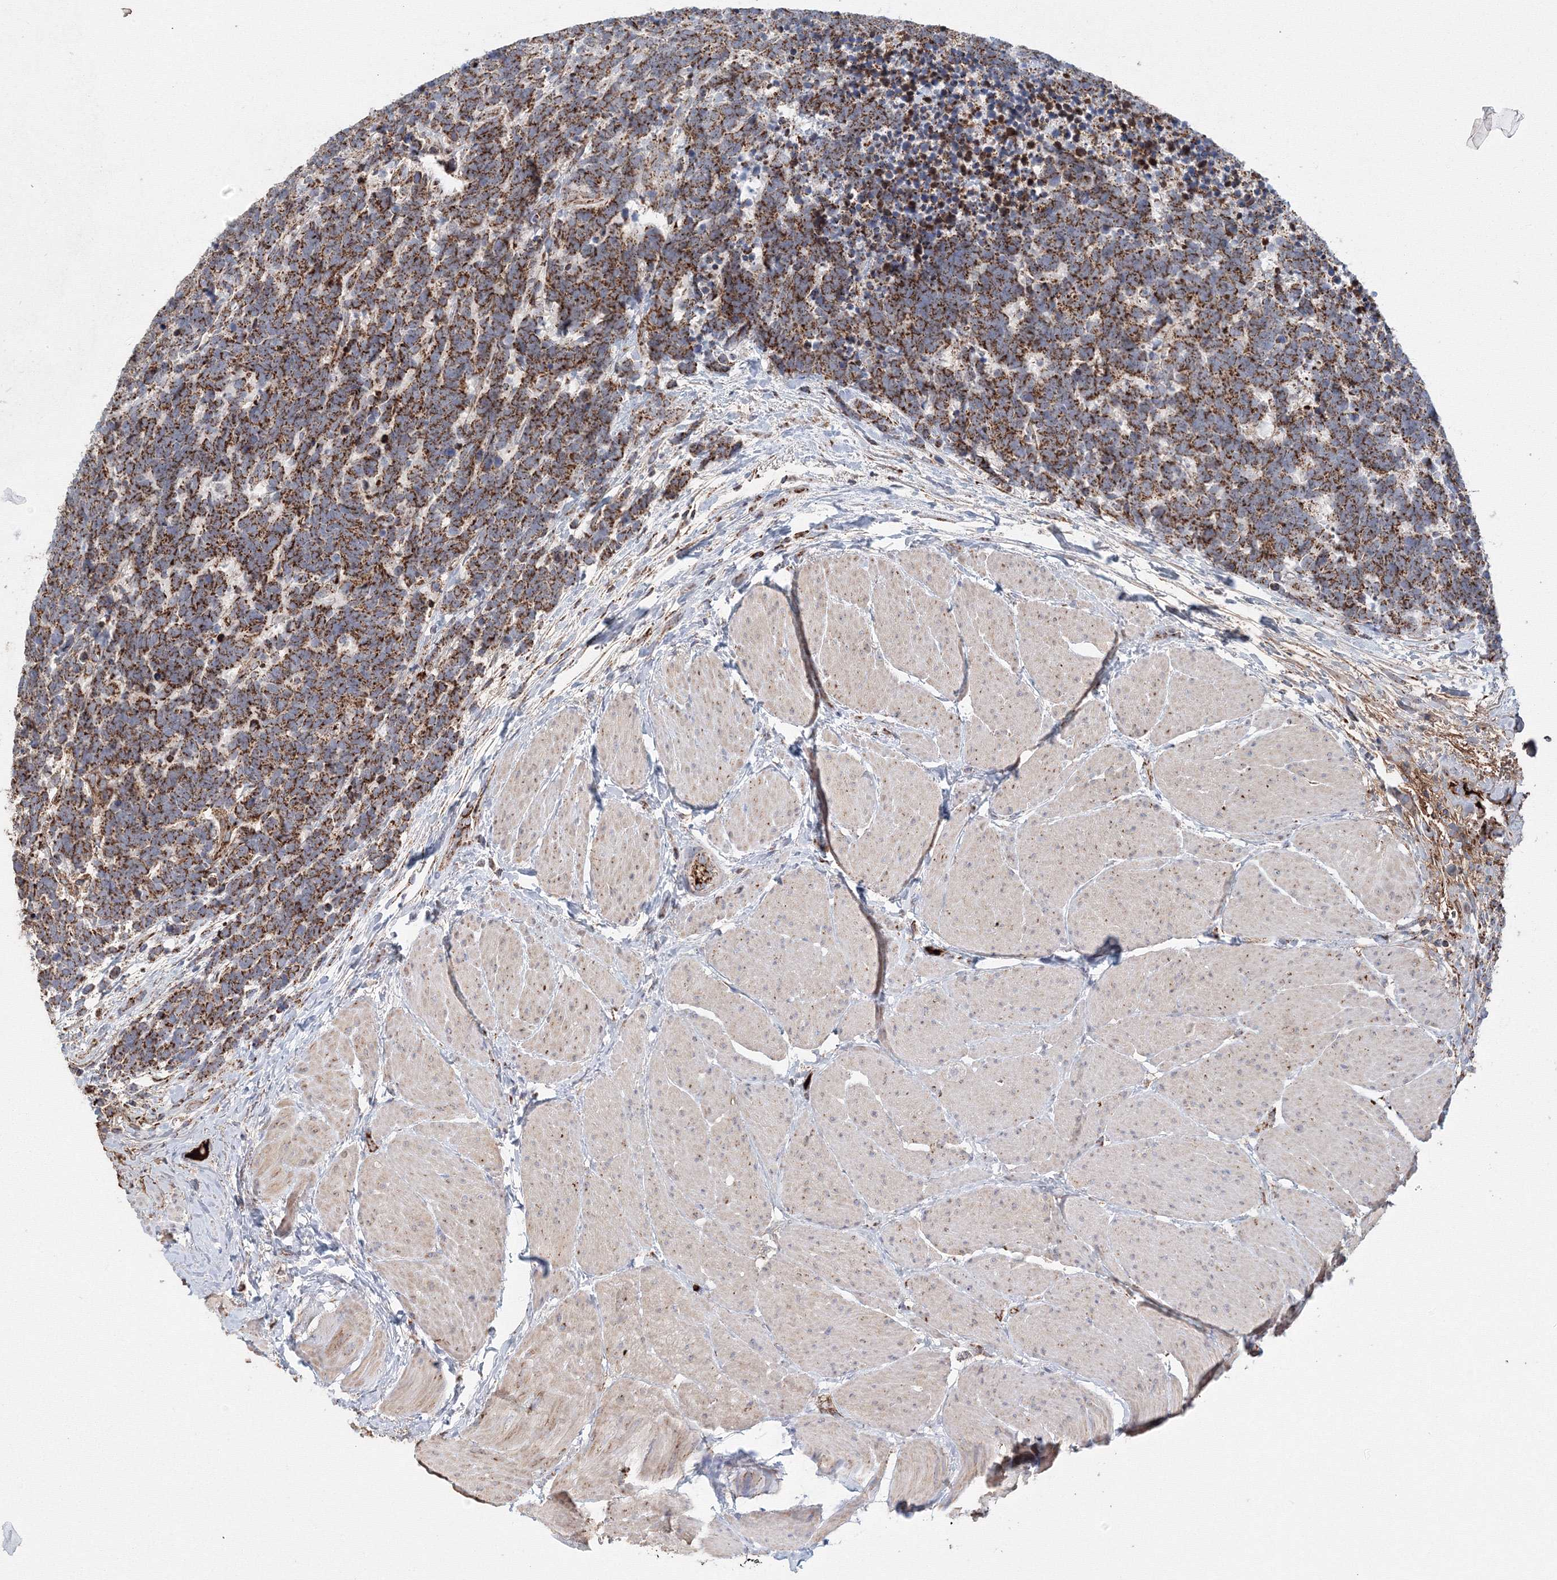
{"staining": {"intensity": "strong", "quantity": ">75%", "location": "cytoplasmic/membranous"}, "tissue": "carcinoid", "cell_type": "Tumor cells", "image_type": "cancer", "snomed": [{"axis": "morphology", "description": "Carcinoma, NOS"}, {"axis": "morphology", "description": "Carcinoid, malignant, NOS"}, {"axis": "topography", "description": "Urinary bladder"}], "caption": "Immunohistochemistry histopathology image of human carcinoid stained for a protein (brown), which reveals high levels of strong cytoplasmic/membranous positivity in about >75% of tumor cells.", "gene": "GRPEL1", "patient": {"sex": "male", "age": 57}}